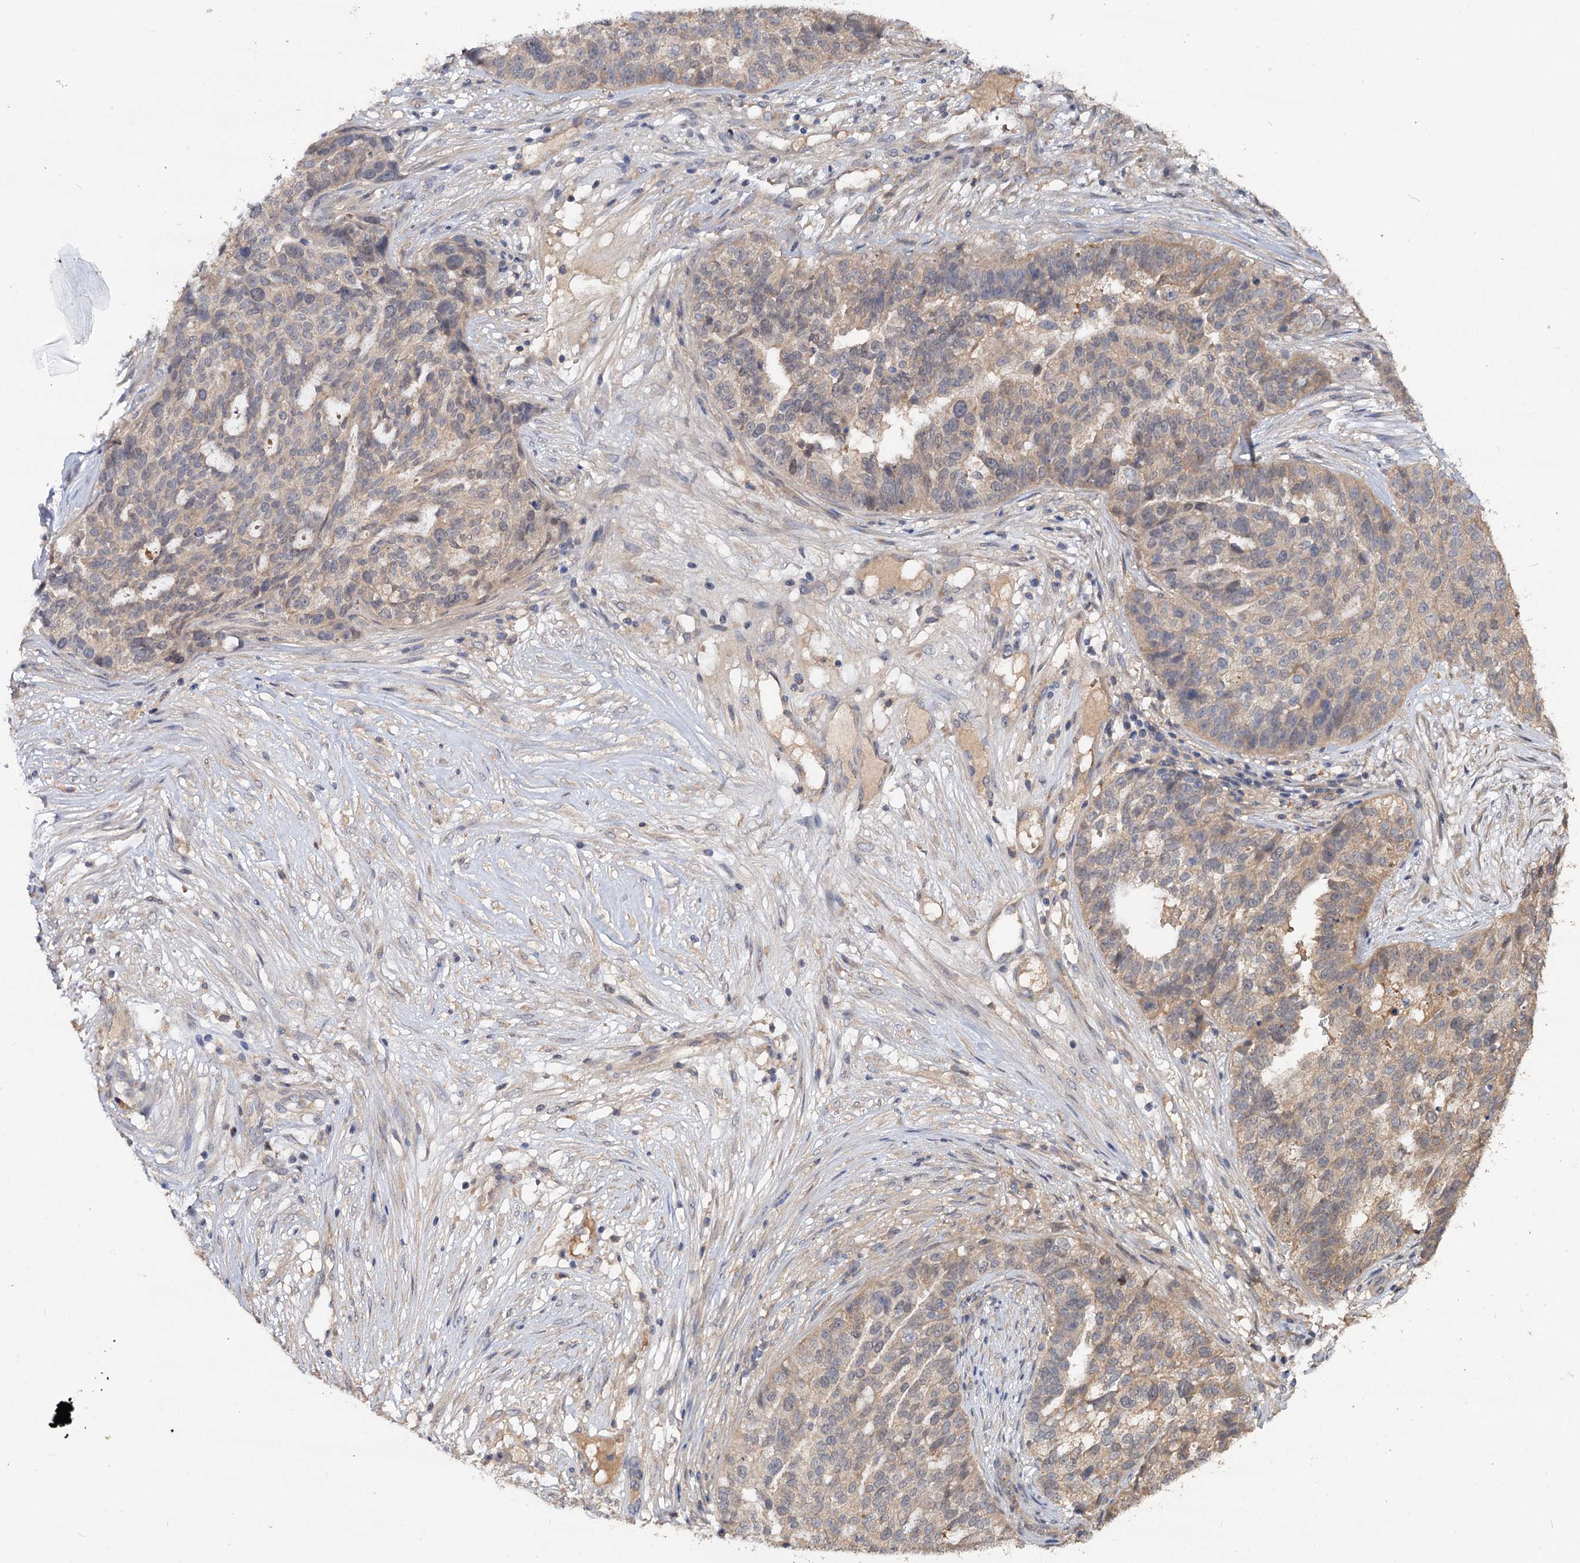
{"staining": {"intensity": "weak", "quantity": "25%-75%", "location": "cytoplasmic/membranous"}, "tissue": "ovarian cancer", "cell_type": "Tumor cells", "image_type": "cancer", "snomed": [{"axis": "morphology", "description": "Cystadenocarcinoma, serous, NOS"}, {"axis": "topography", "description": "Ovary"}], "caption": "A histopathology image of ovarian serous cystadenocarcinoma stained for a protein reveals weak cytoplasmic/membranous brown staining in tumor cells. (IHC, brightfield microscopy, high magnification).", "gene": "NUDCD2", "patient": {"sex": "female", "age": 59}}